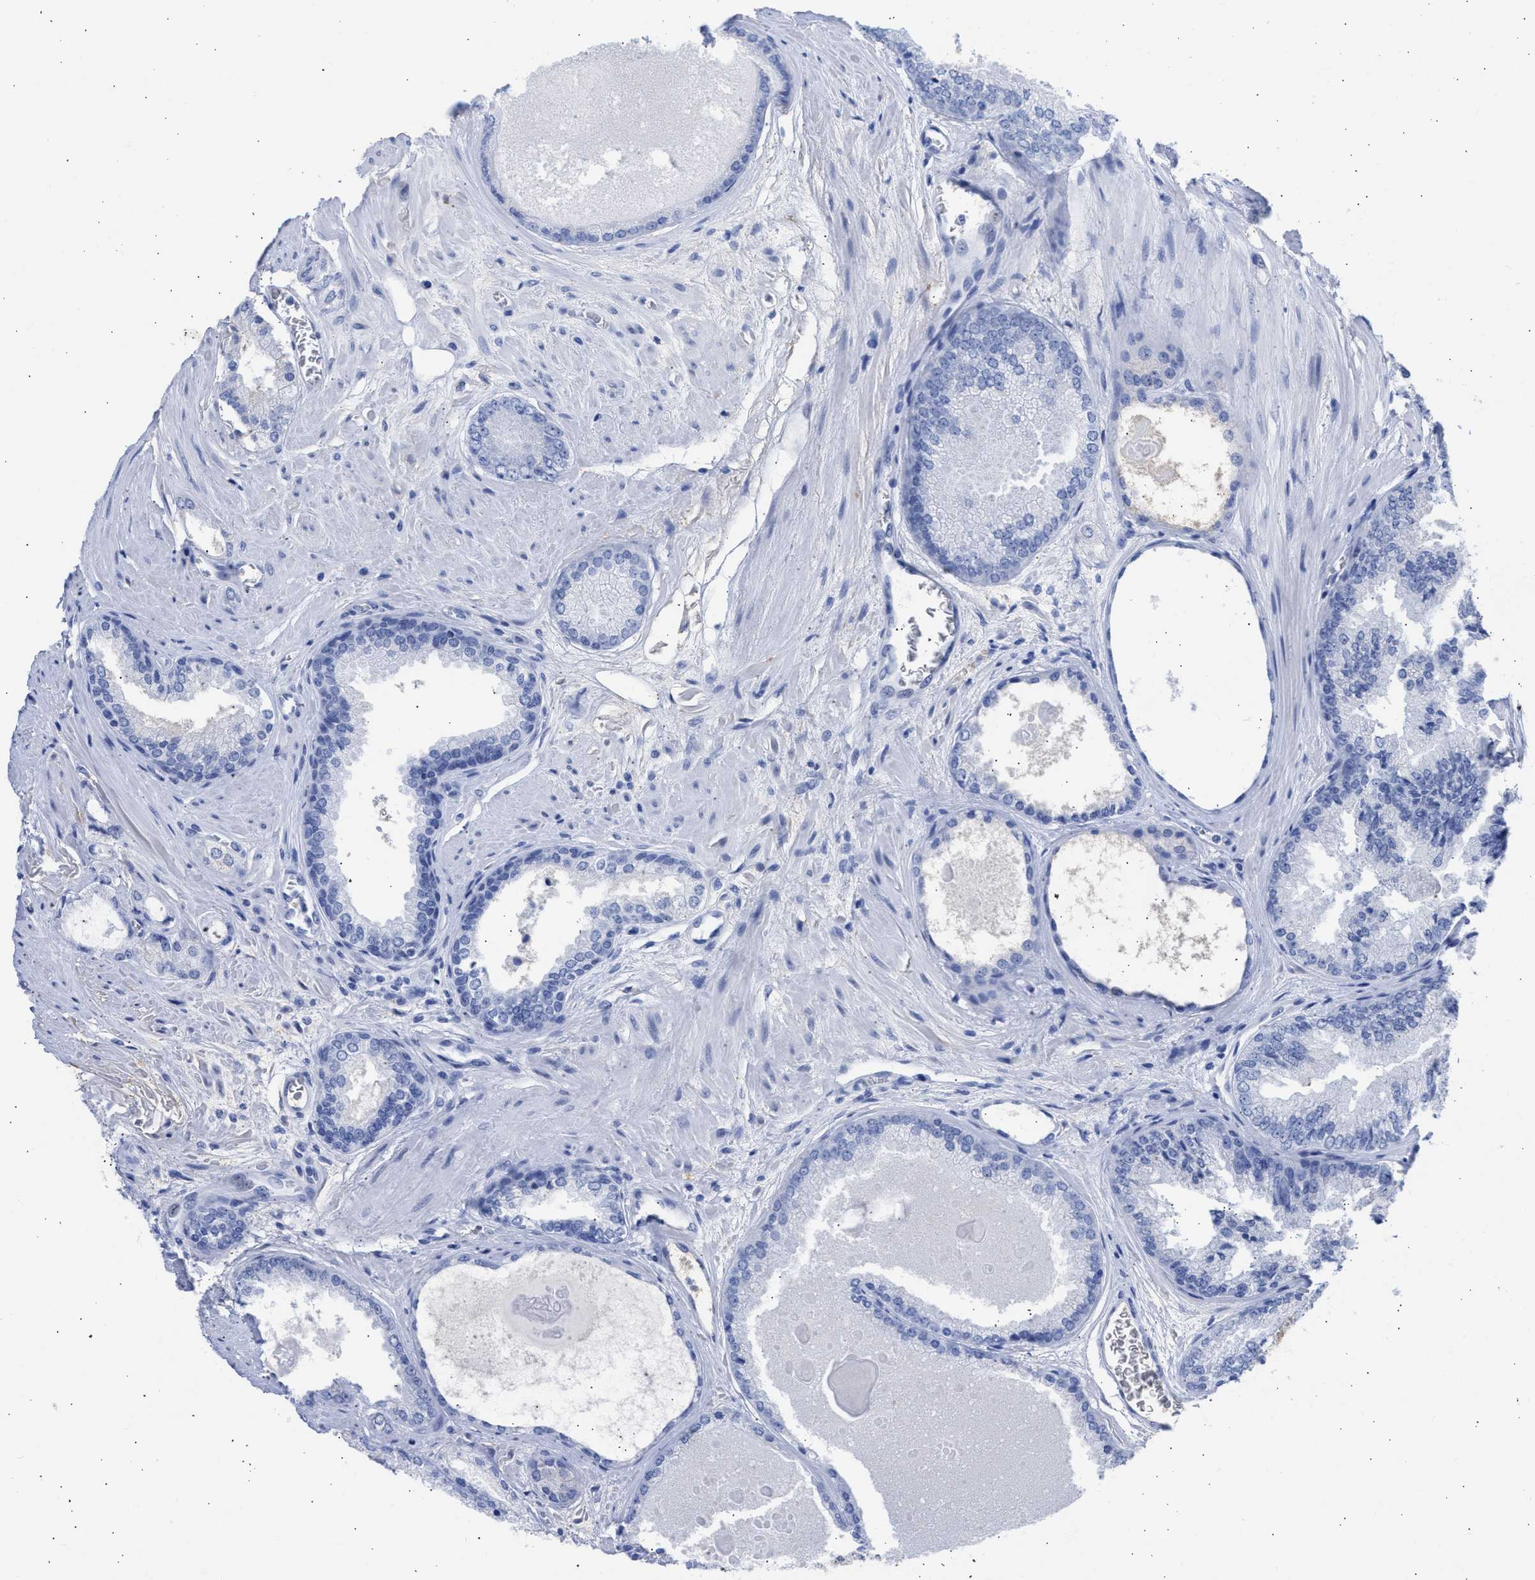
{"staining": {"intensity": "negative", "quantity": "none", "location": "none"}, "tissue": "prostate cancer", "cell_type": "Tumor cells", "image_type": "cancer", "snomed": [{"axis": "morphology", "description": "Adenocarcinoma, High grade"}, {"axis": "topography", "description": "Prostate"}], "caption": "An image of high-grade adenocarcinoma (prostate) stained for a protein displays no brown staining in tumor cells.", "gene": "RSPH1", "patient": {"sex": "male", "age": 65}}